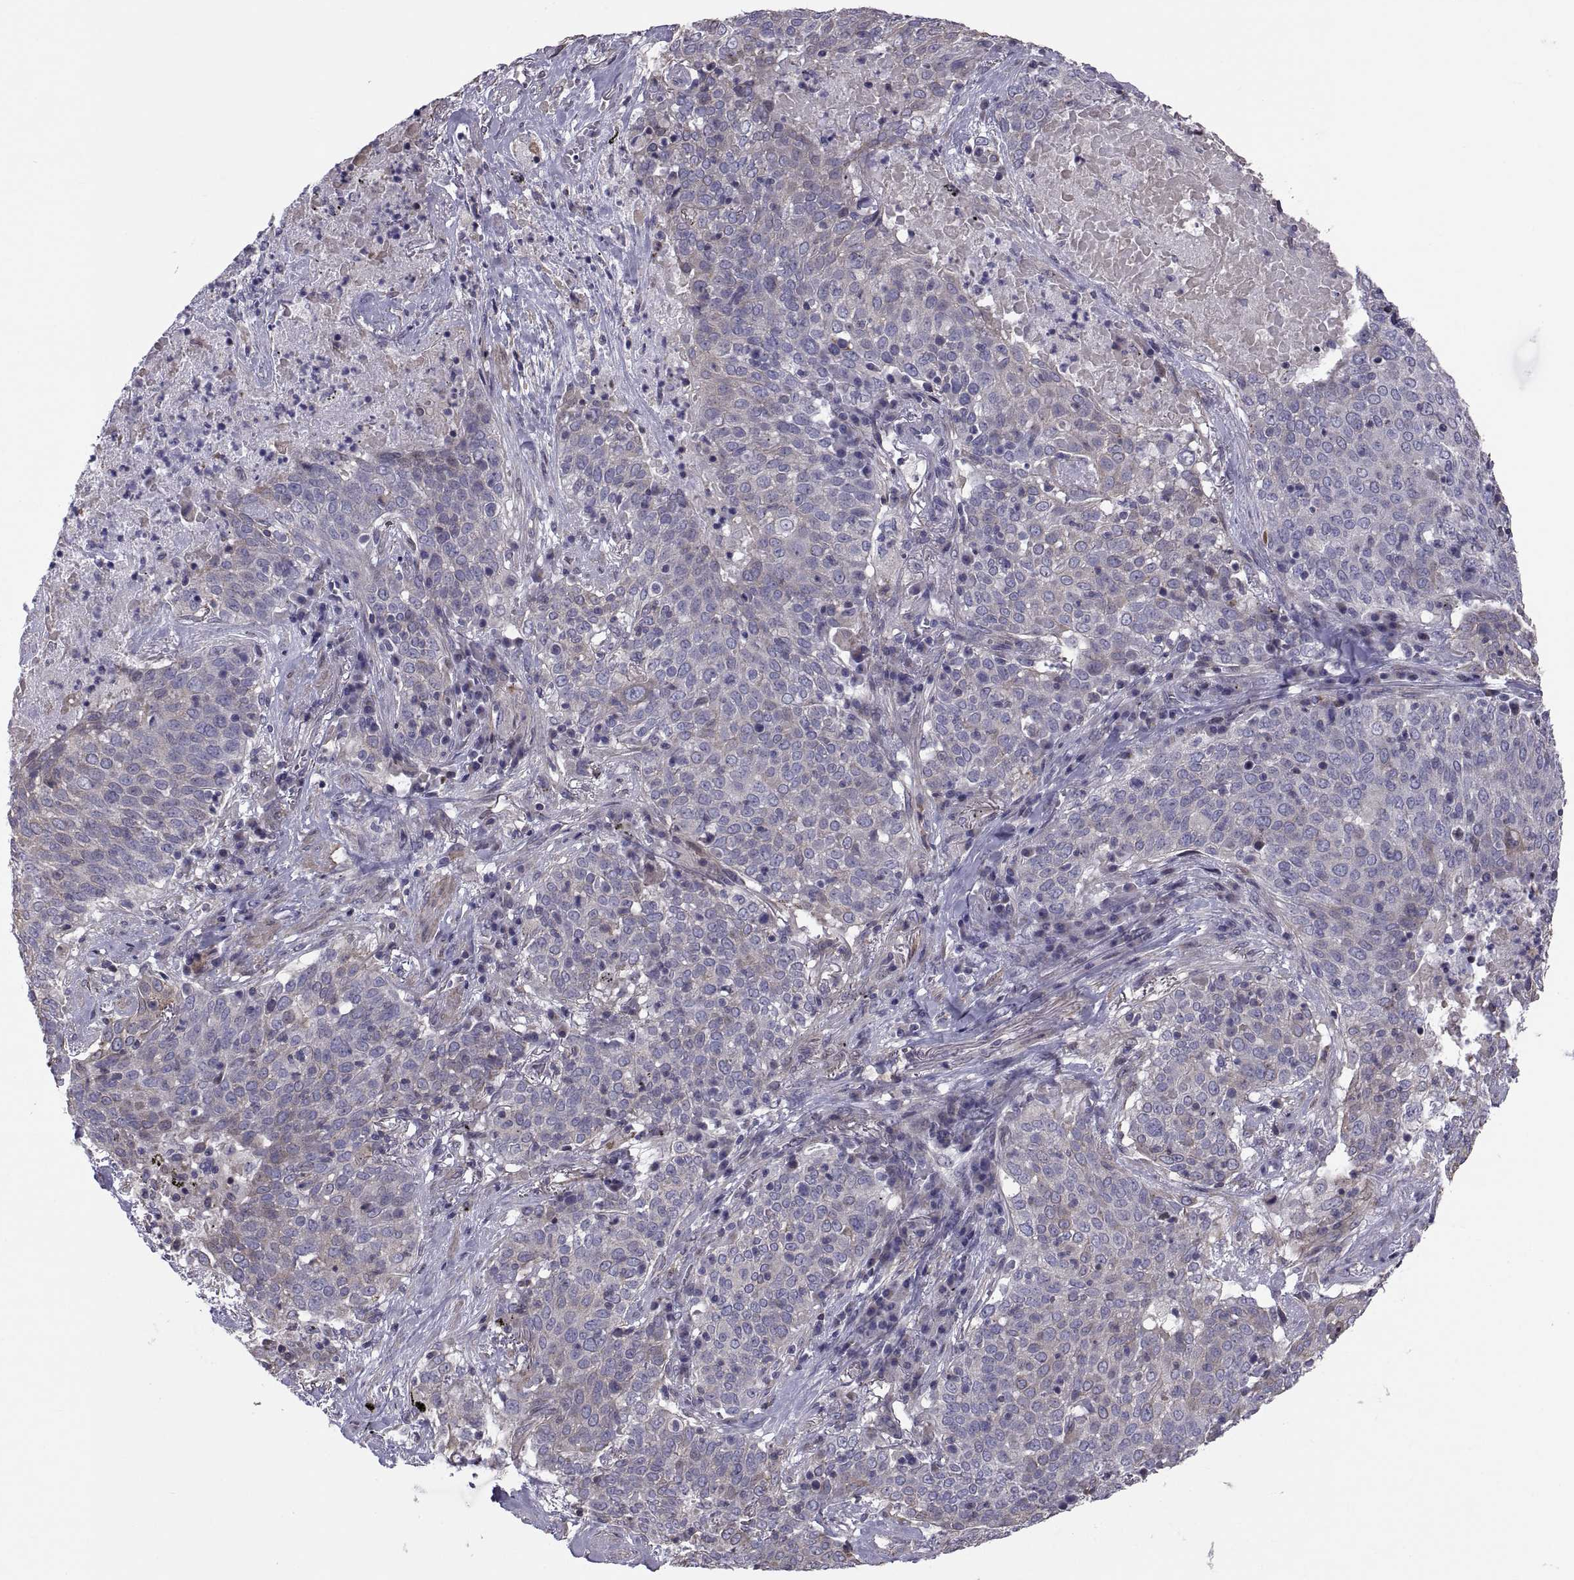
{"staining": {"intensity": "moderate", "quantity": "<25%", "location": "cytoplasmic/membranous"}, "tissue": "lung cancer", "cell_type": "Tumor cells", "image_type": "cancer", "snomed": [{"axis": "morphology", "description": "Squamous cell carcinoma, NOS"}, {"axis": "topography", "description": "Lung"}], "caption": "Moderate cytoplasmic/membranous positivity is appreciated in approximately <25% of tumor cells in lung cancer (squamous cell carcinoma).", "gene": "ANO1", "patient": {"sex": "male", "age": 82}}